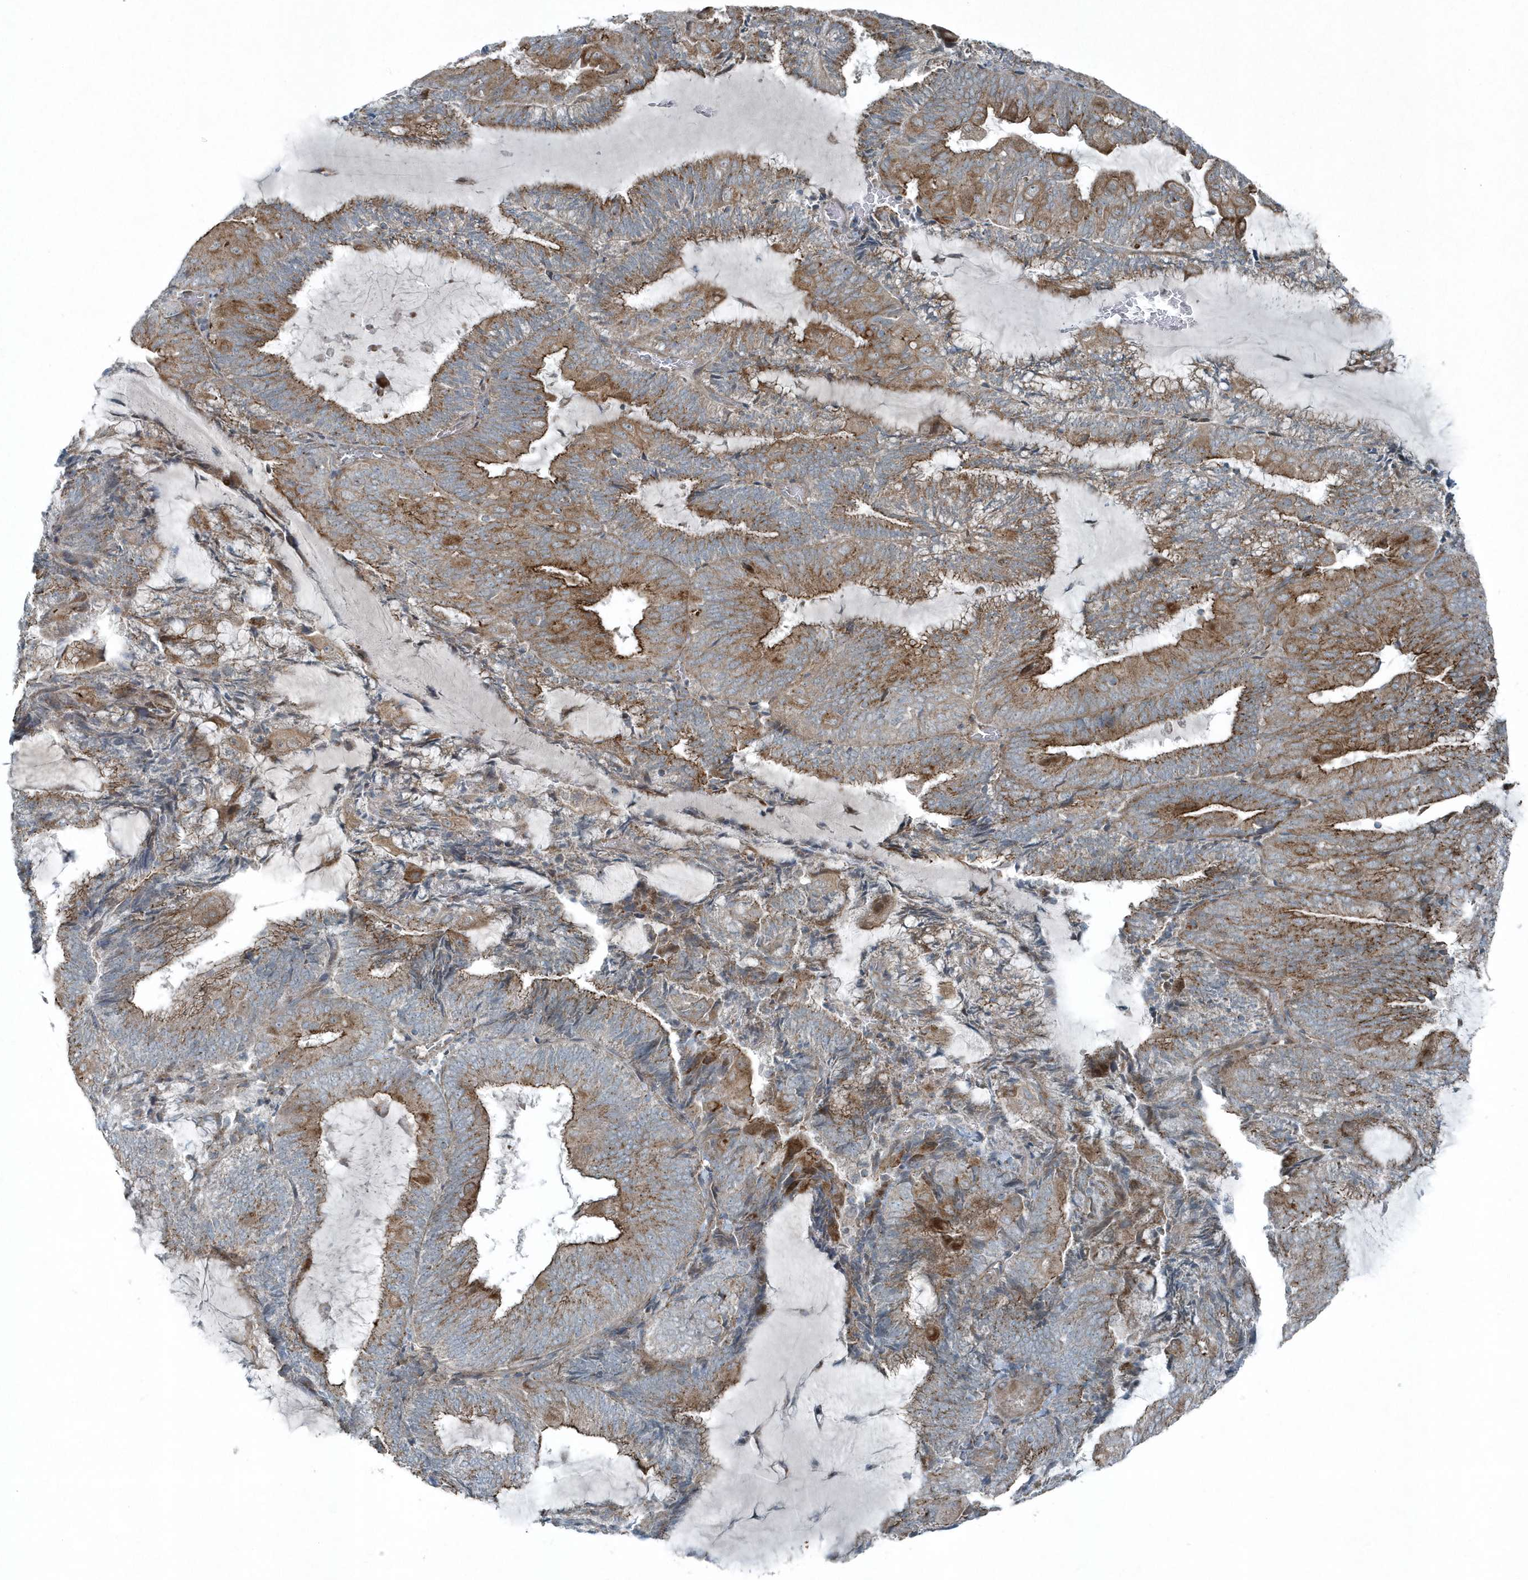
{"staining": {"intensity": "moderate", "quantity": "25%-75%", "location": "cytoplasmic/membranous"}, "tissue": "endometrial cancer", "cell_type": "Tumor cells", "image_type": "cancer", "snomed": [{"axis": "morphology", "description": "Adenocarcinoma, NOS"}, {"axis": "topography", "description": "Endometrium"}], "caption": "Moderate cytoplasmic/membranous staining for a protein is present in approximately 25%-75% of tumor cells of endometrial cancer (adenocarcinoma) using IHC.", "gene": "GCC2", "patient": {"sex": "female", "age": 81}}